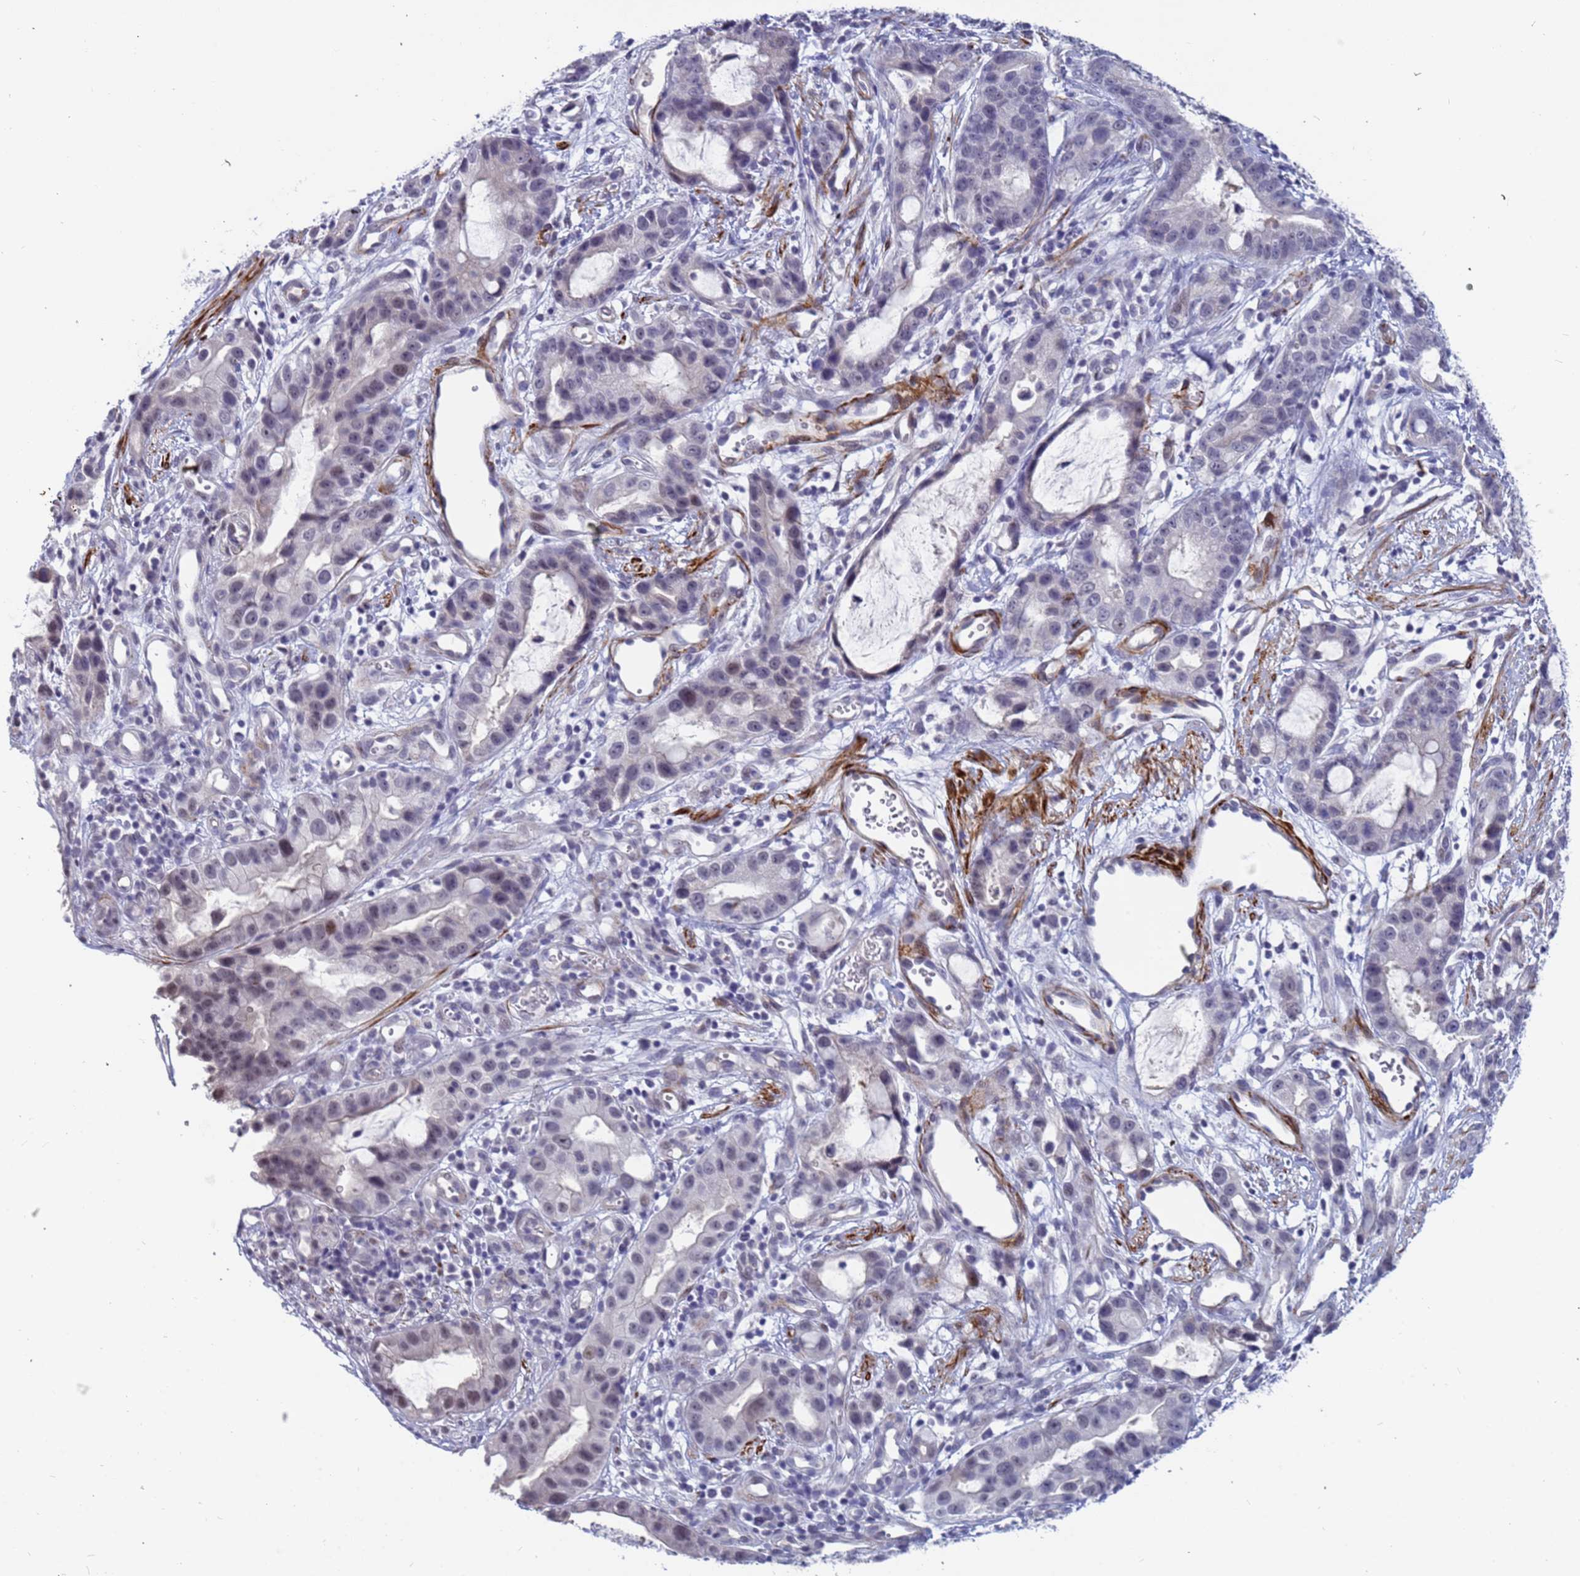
{"staining": {"intensity": "weak", "quantity": "<25%", "location": "nuclear"}, "tissue": "stomach cancer", "cell_type": "Tumor cells", "image_type": "cancer", "snomed": [{"axis": "morphology", "description": "Adenocarcinoma, NOS"}, {"axis": "topography", "description": "Stomach"}], "caption": "Immunohistochemistry (IHC) image of human adenocarcinoma (stomach) stained for a protein (brown), which exhibits no staining in tumor cells.", "gene": "CXorf65", "patient": {"sex": "male", "age": 55}}